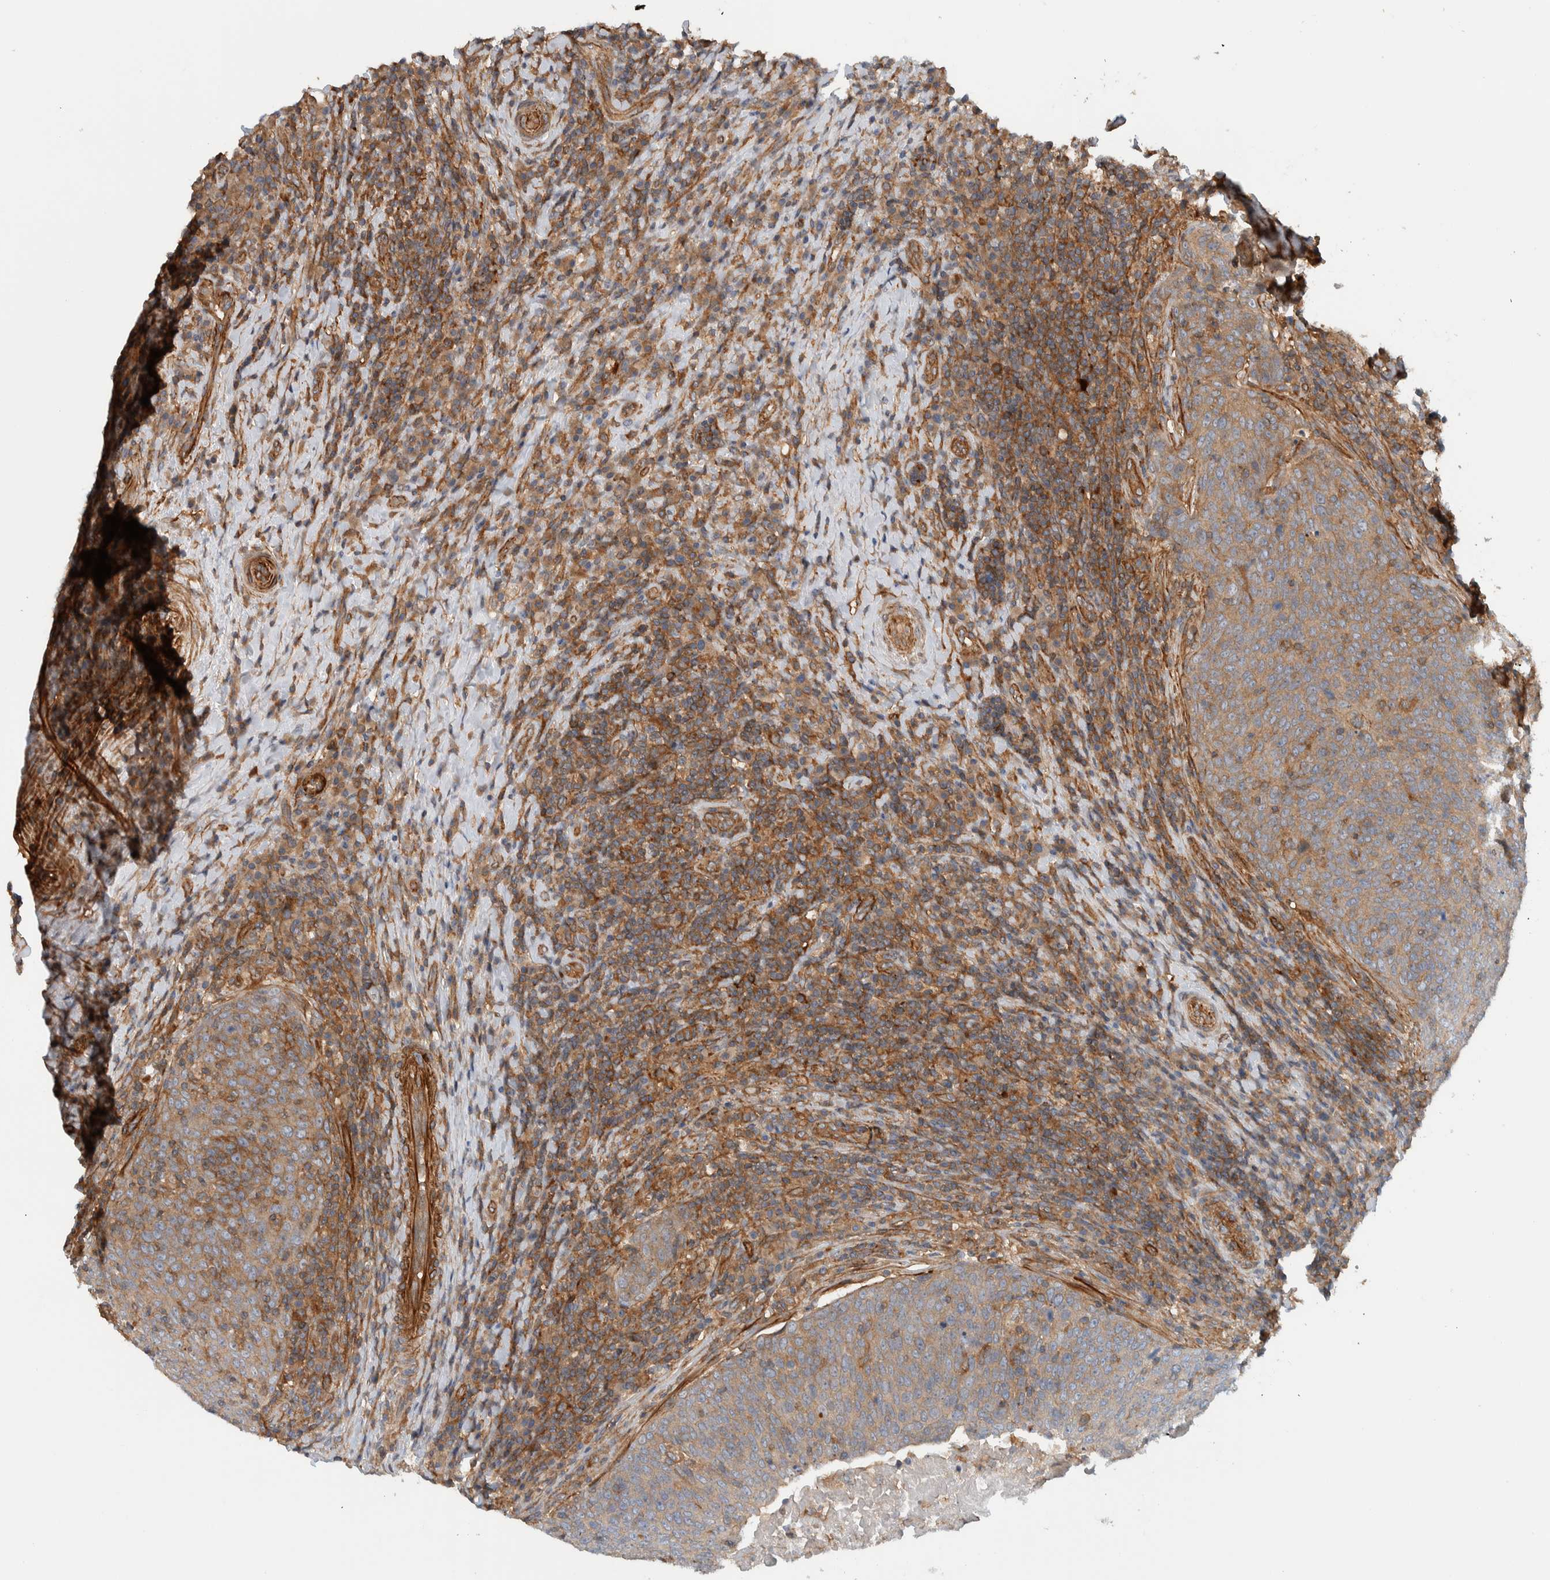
{"staining": {"intensity": "moderate", "quantity": ">75%", "location": "cytoplasmic/membranous"}, "tissue": "head and neck cancer", "cell_type": "Tumor cells", "image_type": "cancer", "snomed": [{"axis": "morphology", "description": "Squamous cell carcinoma, NOS"}, {"axis": "morphology", "description": "Squamous cell carcinoma, metastatic, NOS"}, {"axis": "topography", "description": "Lymph node"}, {"axis": "topography", "description": "Head-Neck"}], "caption": "Head and neck cancer (squamous cell carcinoma) stained with immunohistochemistry (IHC) displays moderate cytoplasmic/membranous expression in approximately >75% of tumor cells. The staining was performed using DAB to visualize the protein expression in brown, while the nuclei were stained in blue with hematoxylin (Magnification: 20x).", "gene": "MPRIP", "patient": {"sex": "male", "age": 62}}